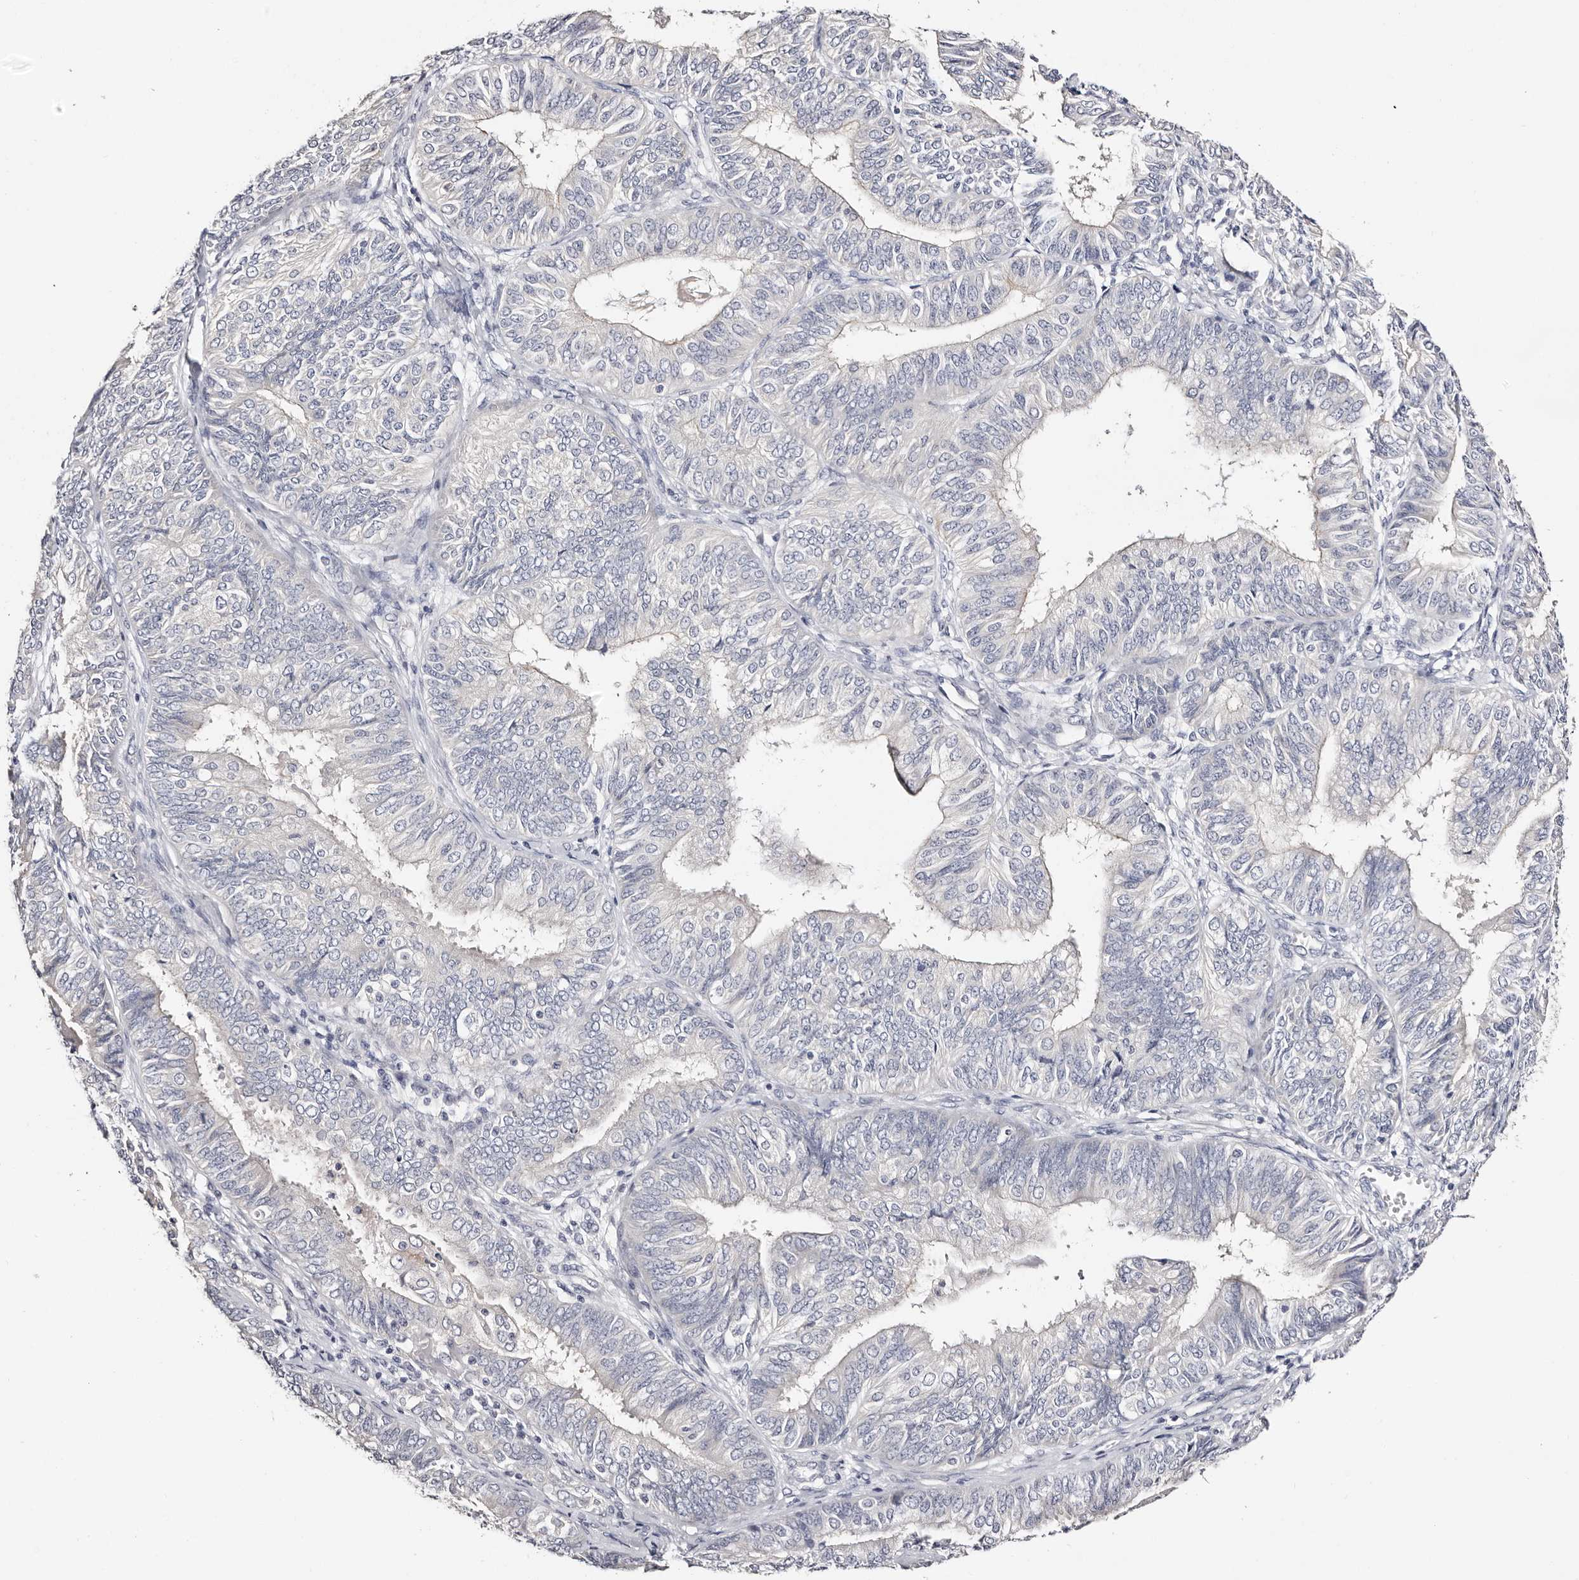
{"staining": {"intensity": "negative", "quantity": "none", "location": "none"}, "tissue": "endometrial cancer", "cell_type": "Tumor cells", "image_type": "cancer", "snomed": [{"axis": "morphology", "description": "Adenocarcinoma, NOS"}, {"axis": "topography", "description": "Endometrium"}], "caption": "This is an immunohistochemistry (IHC) image of endometrial adenocarcinoma. There is no expression in tumor cells.", "gene": "ROM1", "patient": {"sex": "female", "age": 58}}